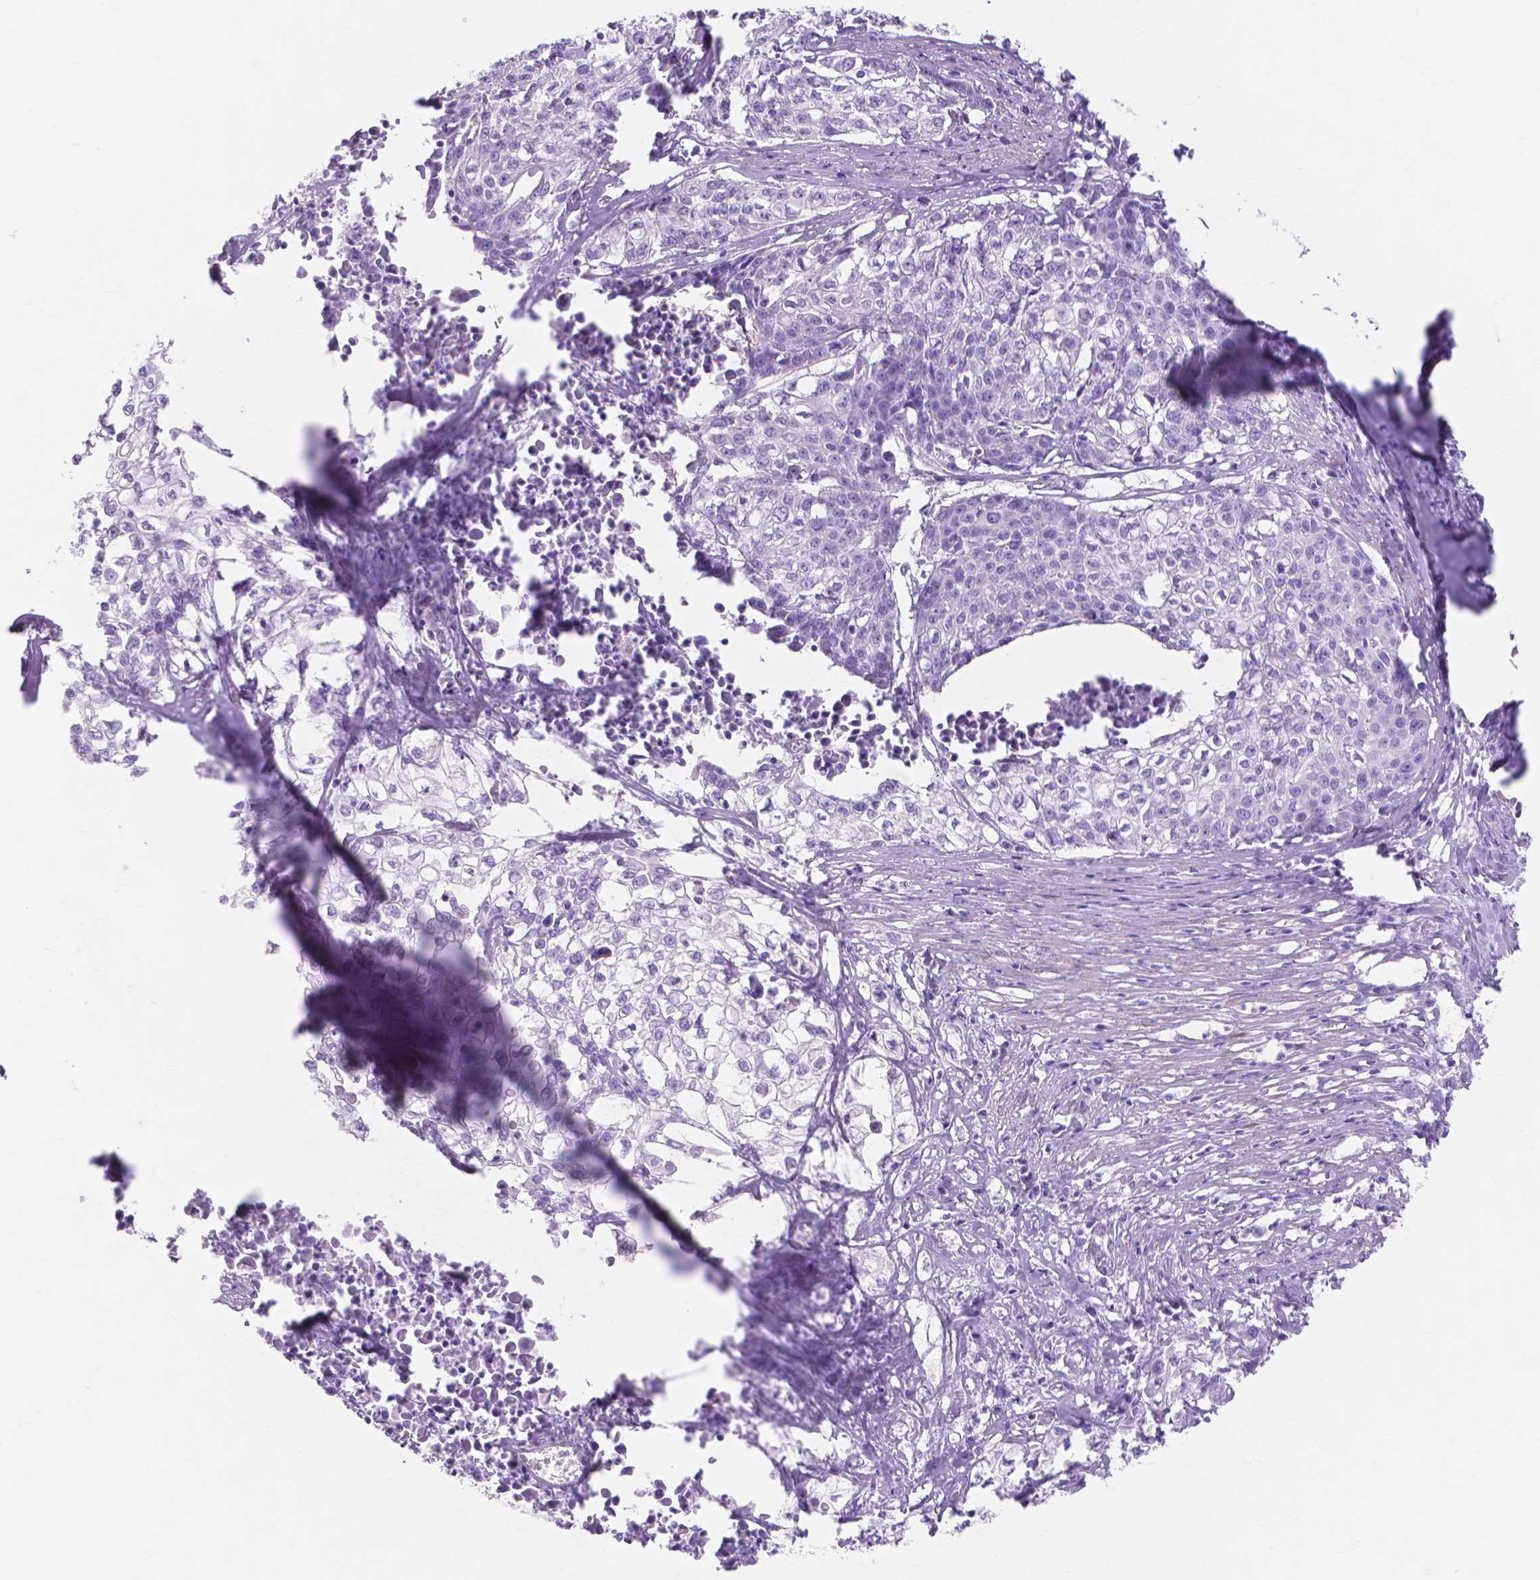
{"staining": {"intensity": "negative", "quantity": "none", "location": "none"}, "tissue": "cervical cancer", "cell_type": "Tumor cells", "image_type": "cancer", "snomed": [{"axis": "morphology", "description": "Squamous cell carcinoma, NOS"}, {"axis": "topography", "description": "Cervix"}], "caption": "This is a histopathology image of immunohistochemistry staining of cervical cancer, which shows no expression in tumor cells. (Brightfield microscopy of DAB immunohistochemistry (IHC) at high magnification).", "gene": "MBLAC1", "patient": {"sex": "female", "age": 39}}